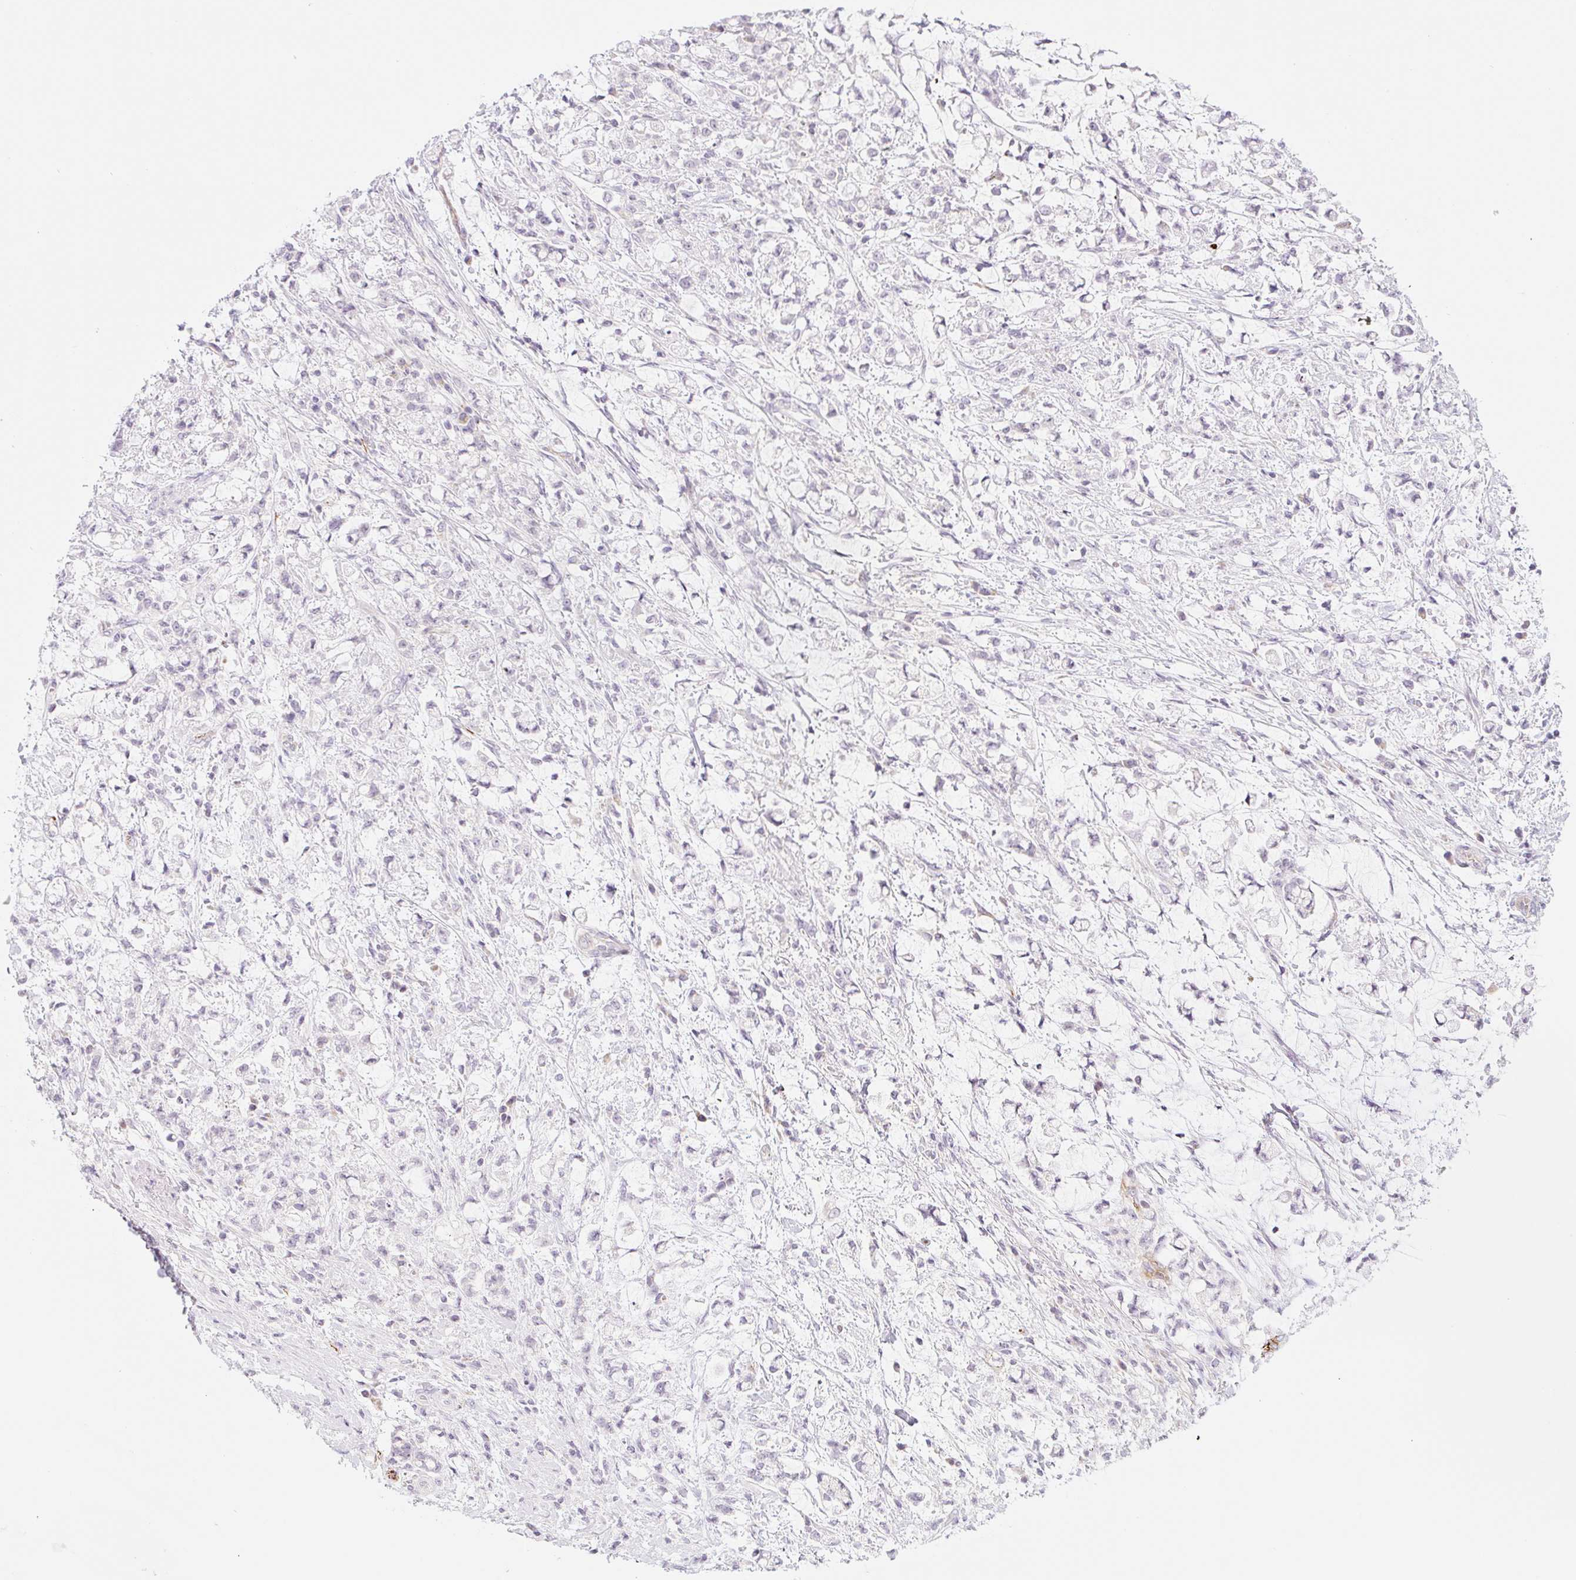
{"staining": {"intensity": "negative", "quantity": "none", "location": "none"}, "tissue": "stomach cancer", "cell_type": "Tumor cells", "image_type": "cancer", "snomed": [{"axis": "morphology", "description": "Adenocarcinoma, NOS"}, {"axis": "topography", "description": "Stomach"}], "caption": "Immunohistochemistry (IHC) photomicrograph of neoplastic tissue: stomach adenocarcinoma stained with DAB (3,3'-diaminobenzidine) reveals no significant protein positivity in tumor cells.", "gene": "CASKIN1", "patient": {"sex": "female", "age": 60}}